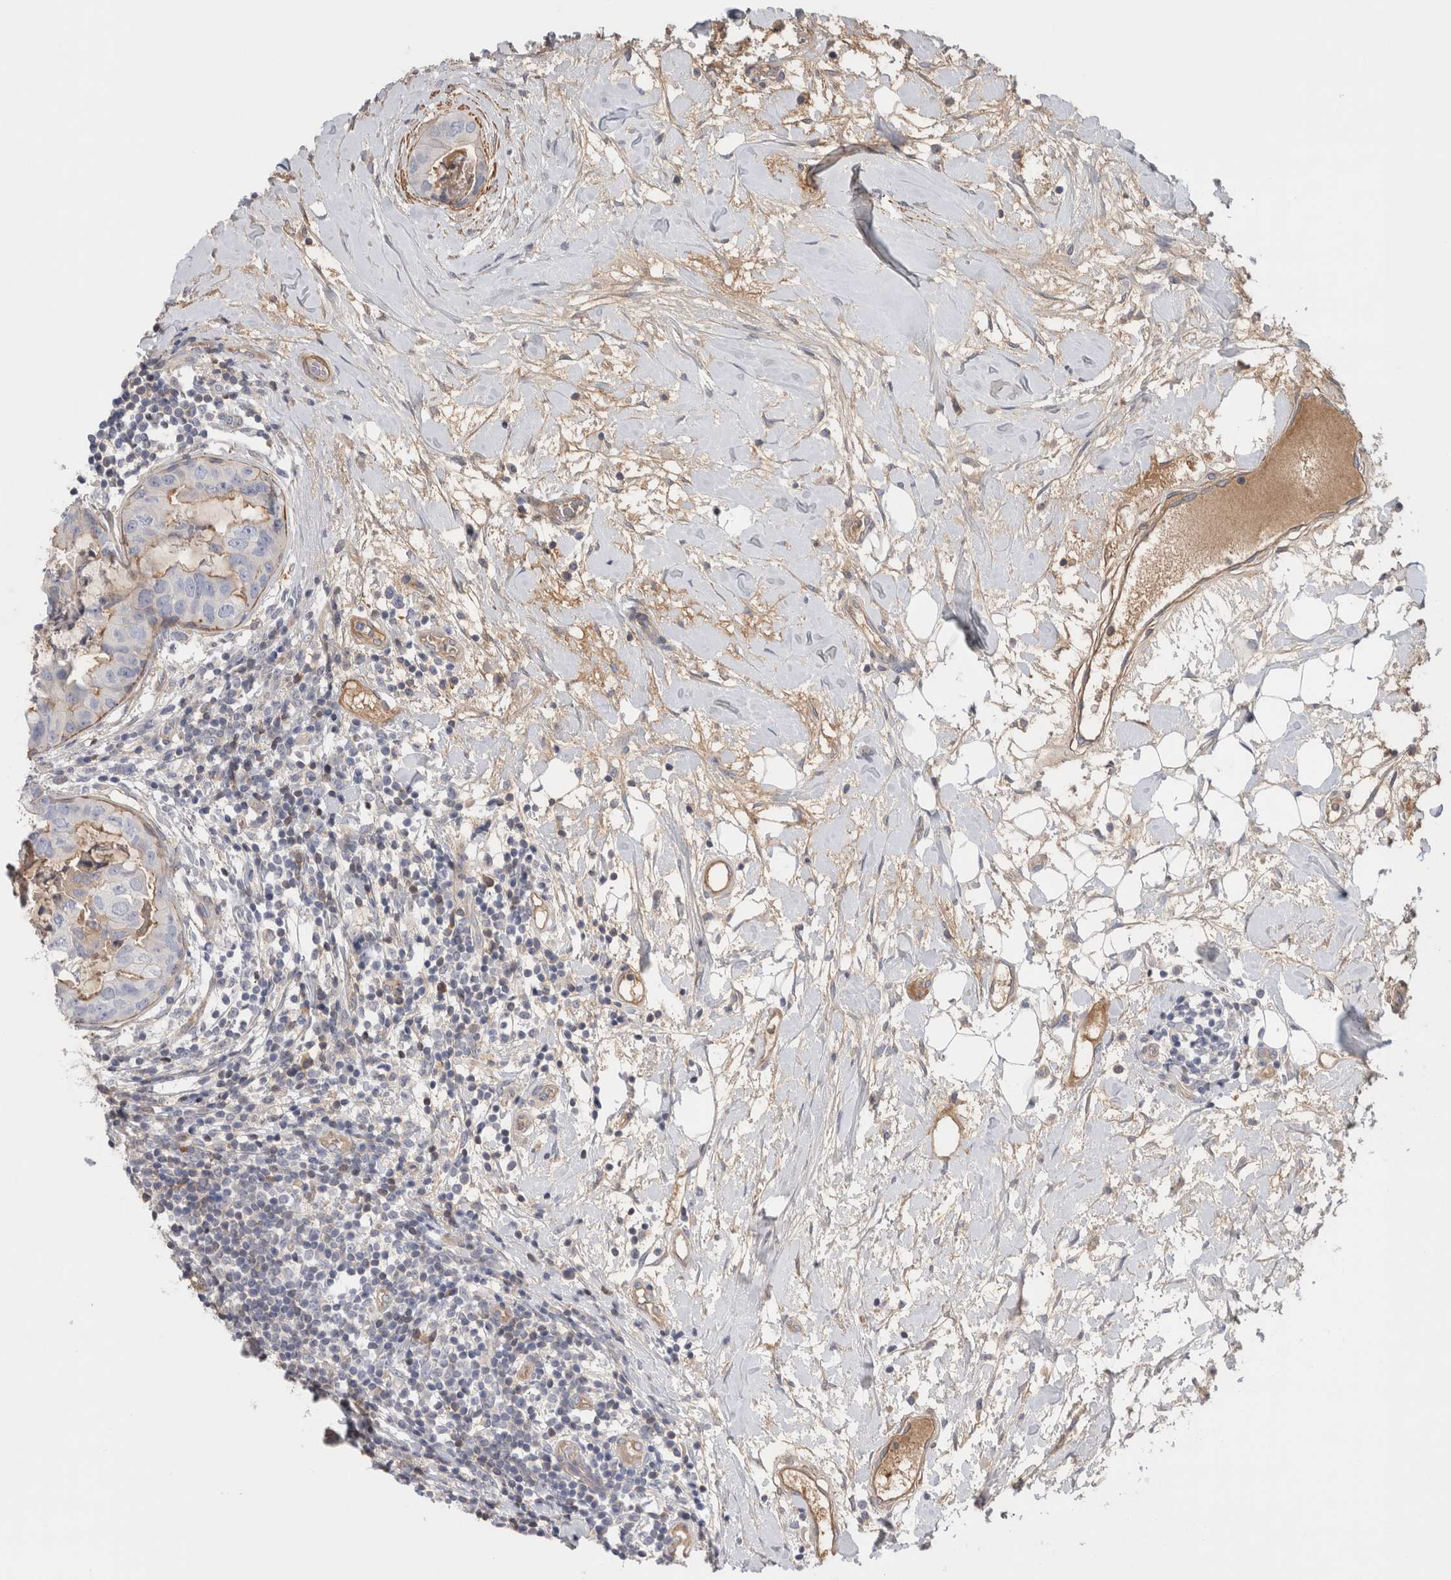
{"staining": {"intensity": "weak", "quantity": "<25%", "location": "cytoplasmic/membranous"}, "tissue": "breast cancer", "cell_type": "Tumor cells", "image_type": "cancer", "snomed": [{"axis": "morphology", "description": "Duct carcinoma"}, {"axis": "topography", "description": "Breast"}], "caption": "IHC micrograph of human breast intraductal carcinoma stained for a protein (brown), which demonstrates no positivity in tumor cells.", "gene": "CFI", "patient": {"sex": "female", "age": 40}}